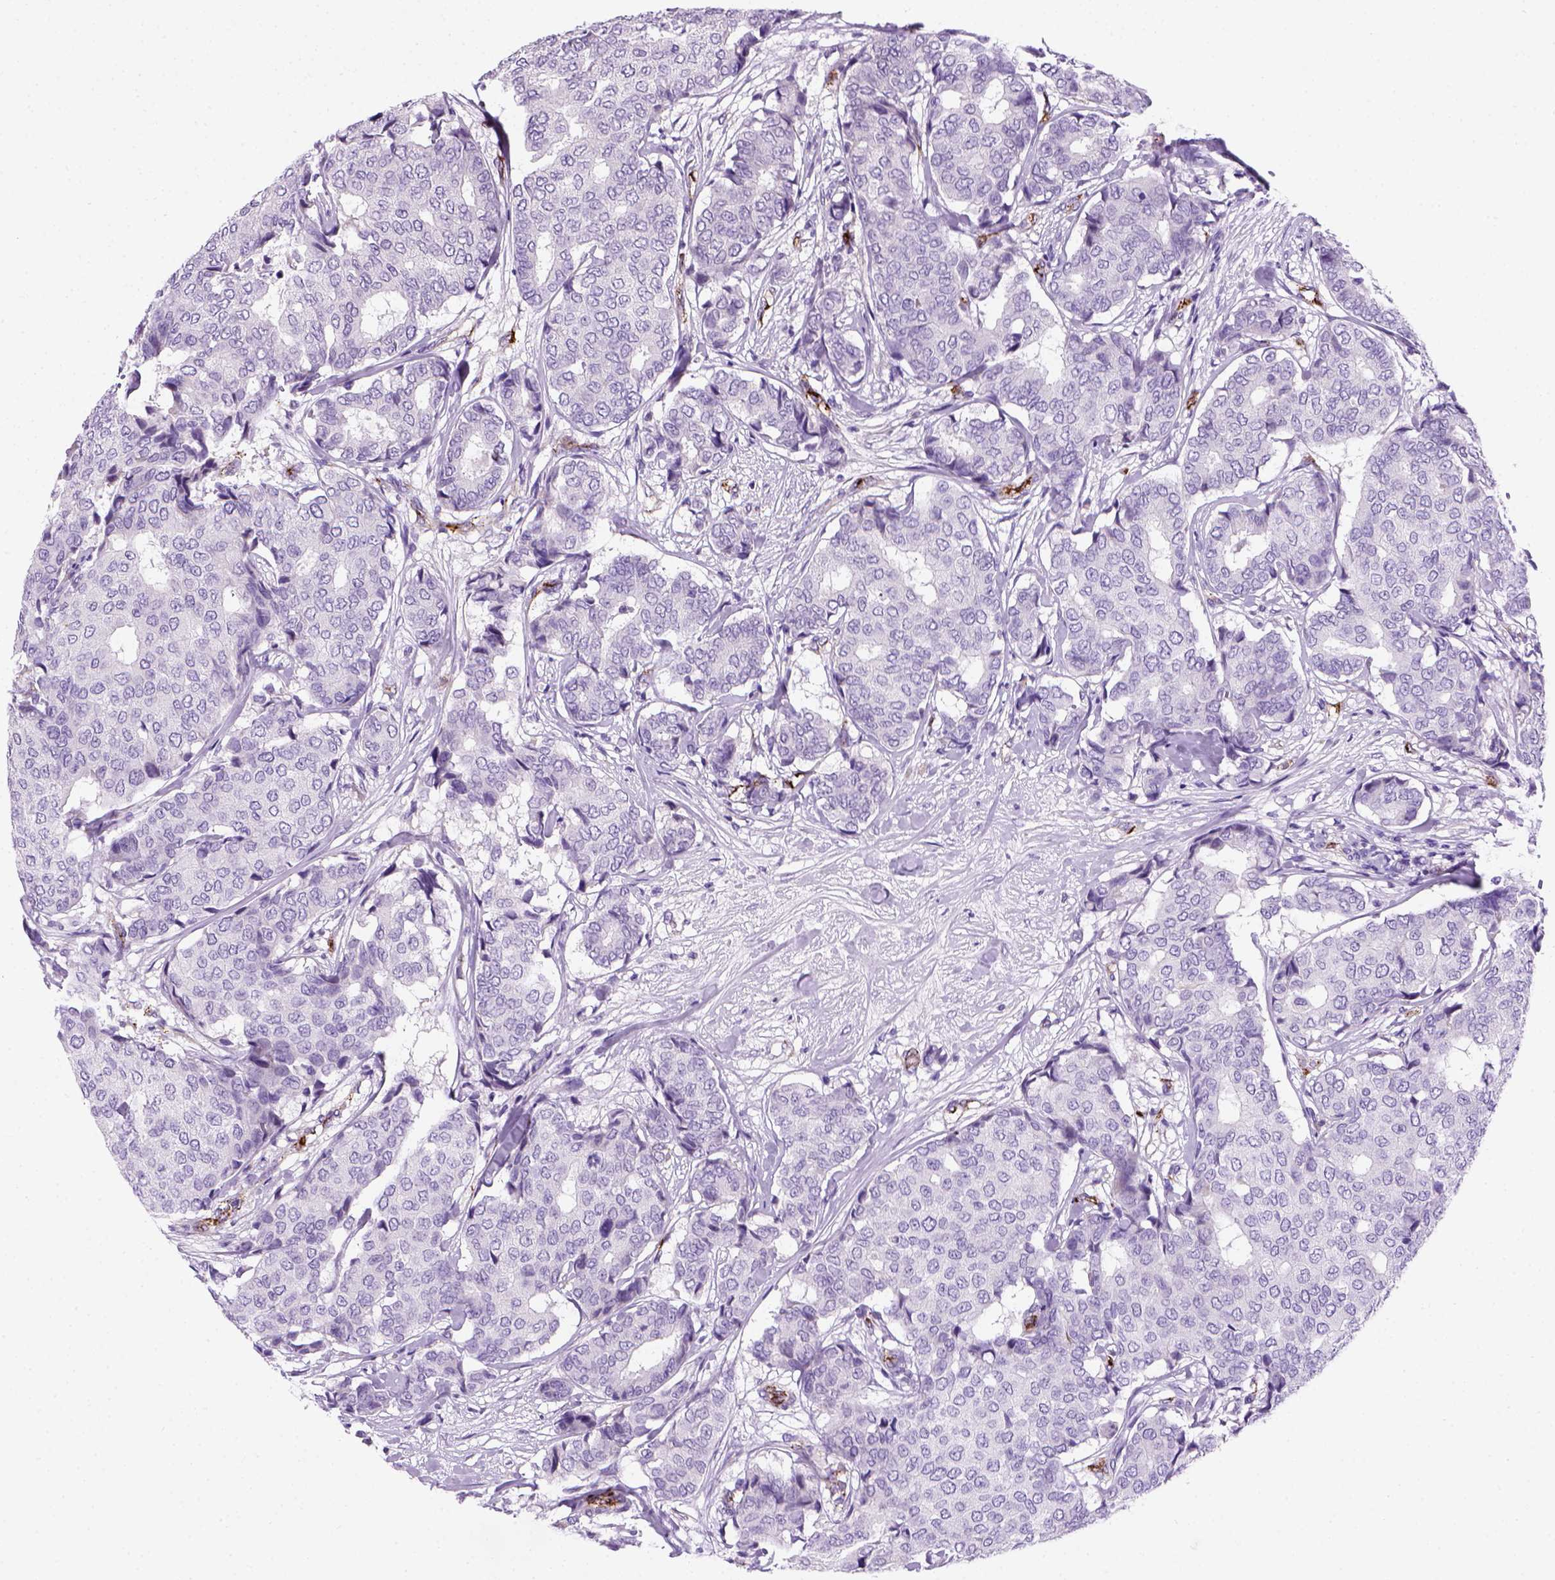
{"staining": {"intensity": "negative", "quantity": "none", "location": "none"}, "tissue": "breast cancer", "cell_type": "Tumor cells", "image_type": "cancer", "snomed": [{"axis": "morphology", "description": "Duct carcinoma"}, {"axis": "topography", "description": "Breast"}], "caption": "Immunohistochemistry histopathology image of invasive ductal carcinoma (breast) stained for a protein (brown), which demonstrates no positivity in tumor cells.", "gene": "VWF", "patient": {"sex": "female", "age": 75}}